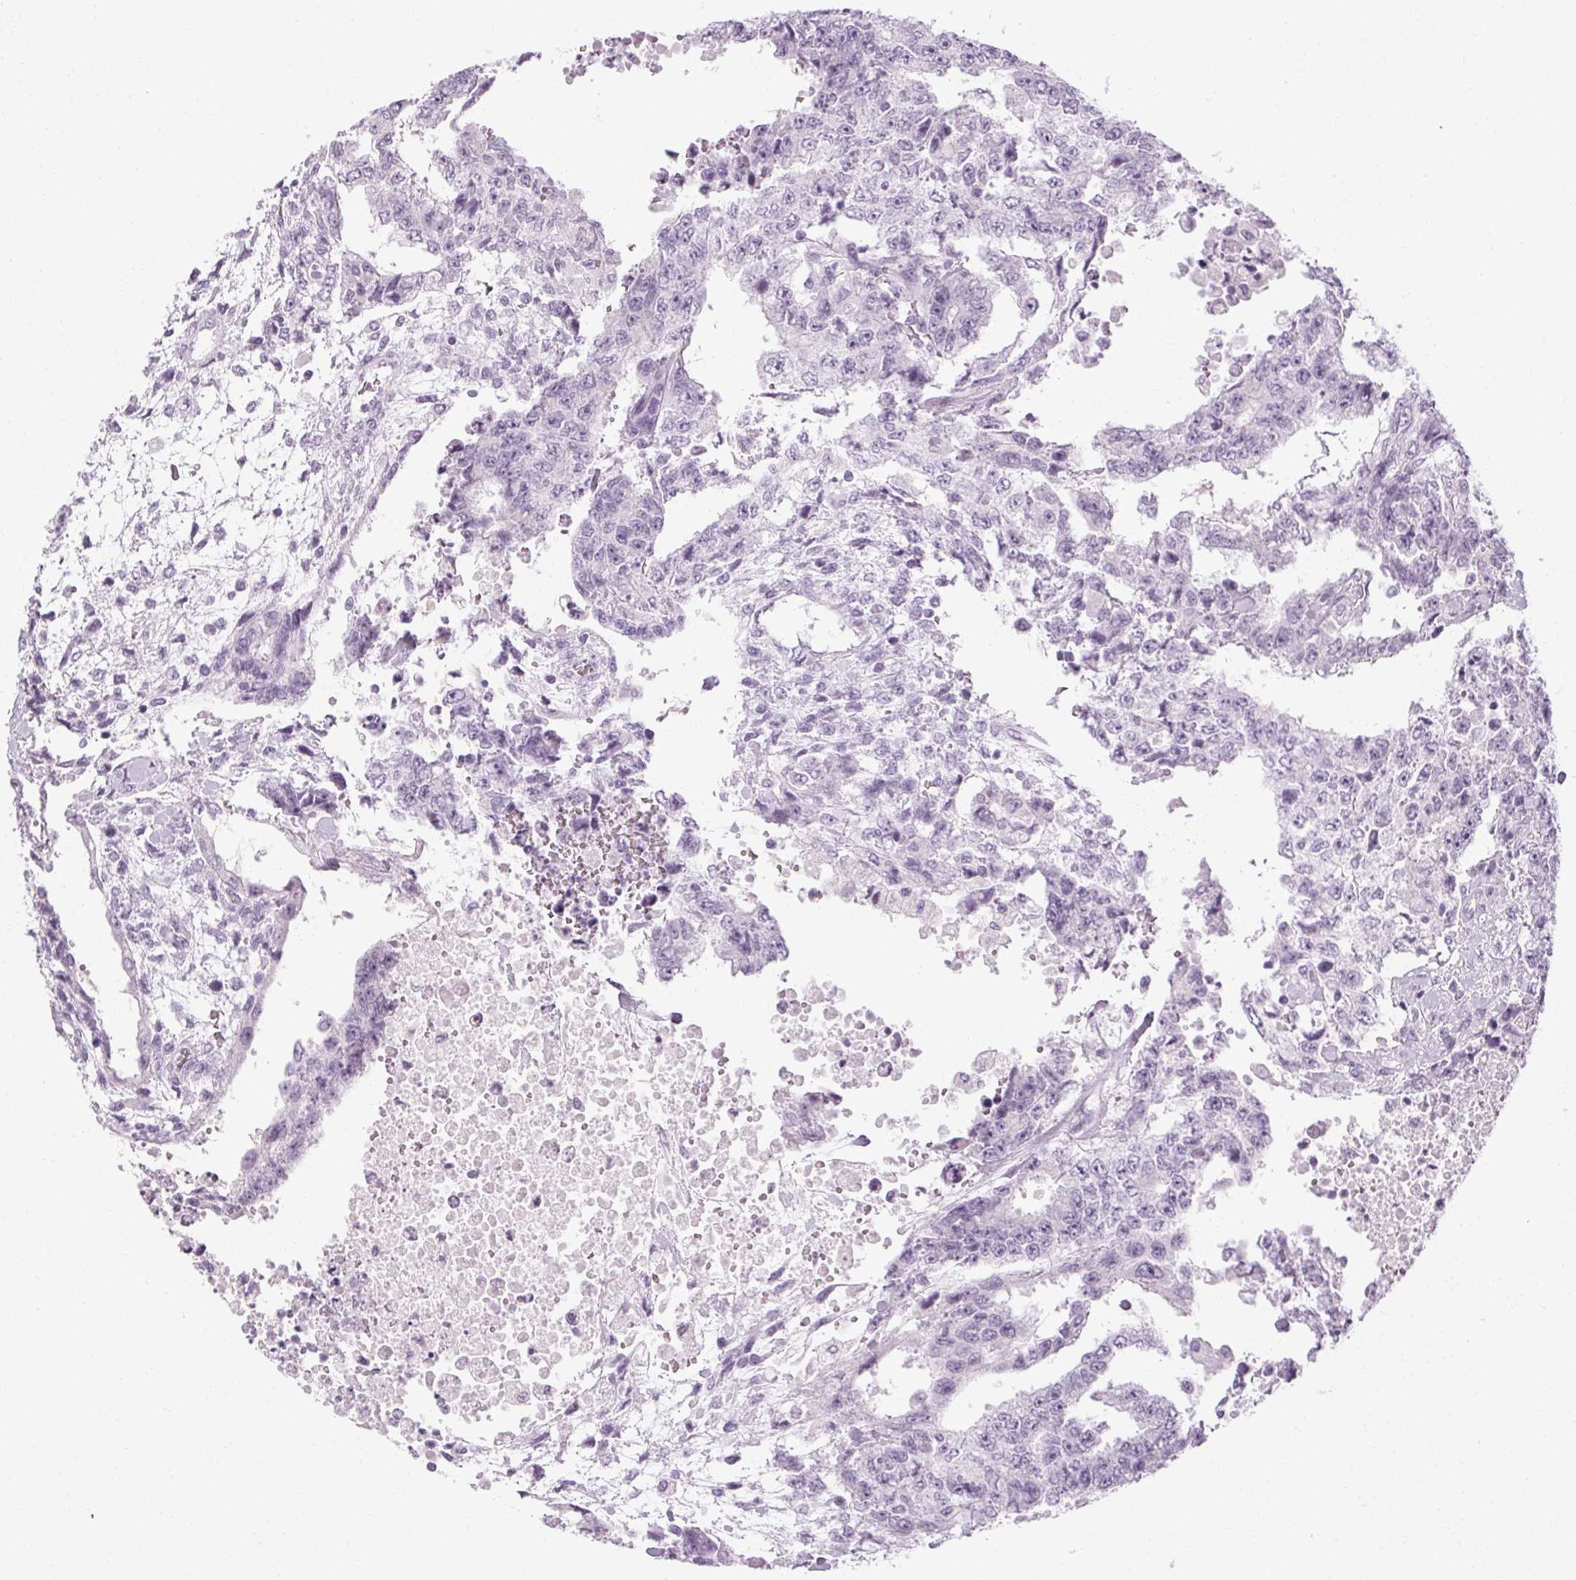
{"staining": {"intensity": "negative", "quantity": "none", "location": "none"}, "tissue": "testis cancer", "cell_type": "Tumor cells", "image_type": "cancer", "snomed": [{"axis": "morphology", "description": "Carcinoma, Embryonal, NOS"}, {"axis": "topography", "description": "Testis"}], "caption": "Tumor cells are negative for brown protein staining in testis cancer (embryonal carcinoma).", "gene": "POMC", "patient": {"sex": "male", "age": 24}}